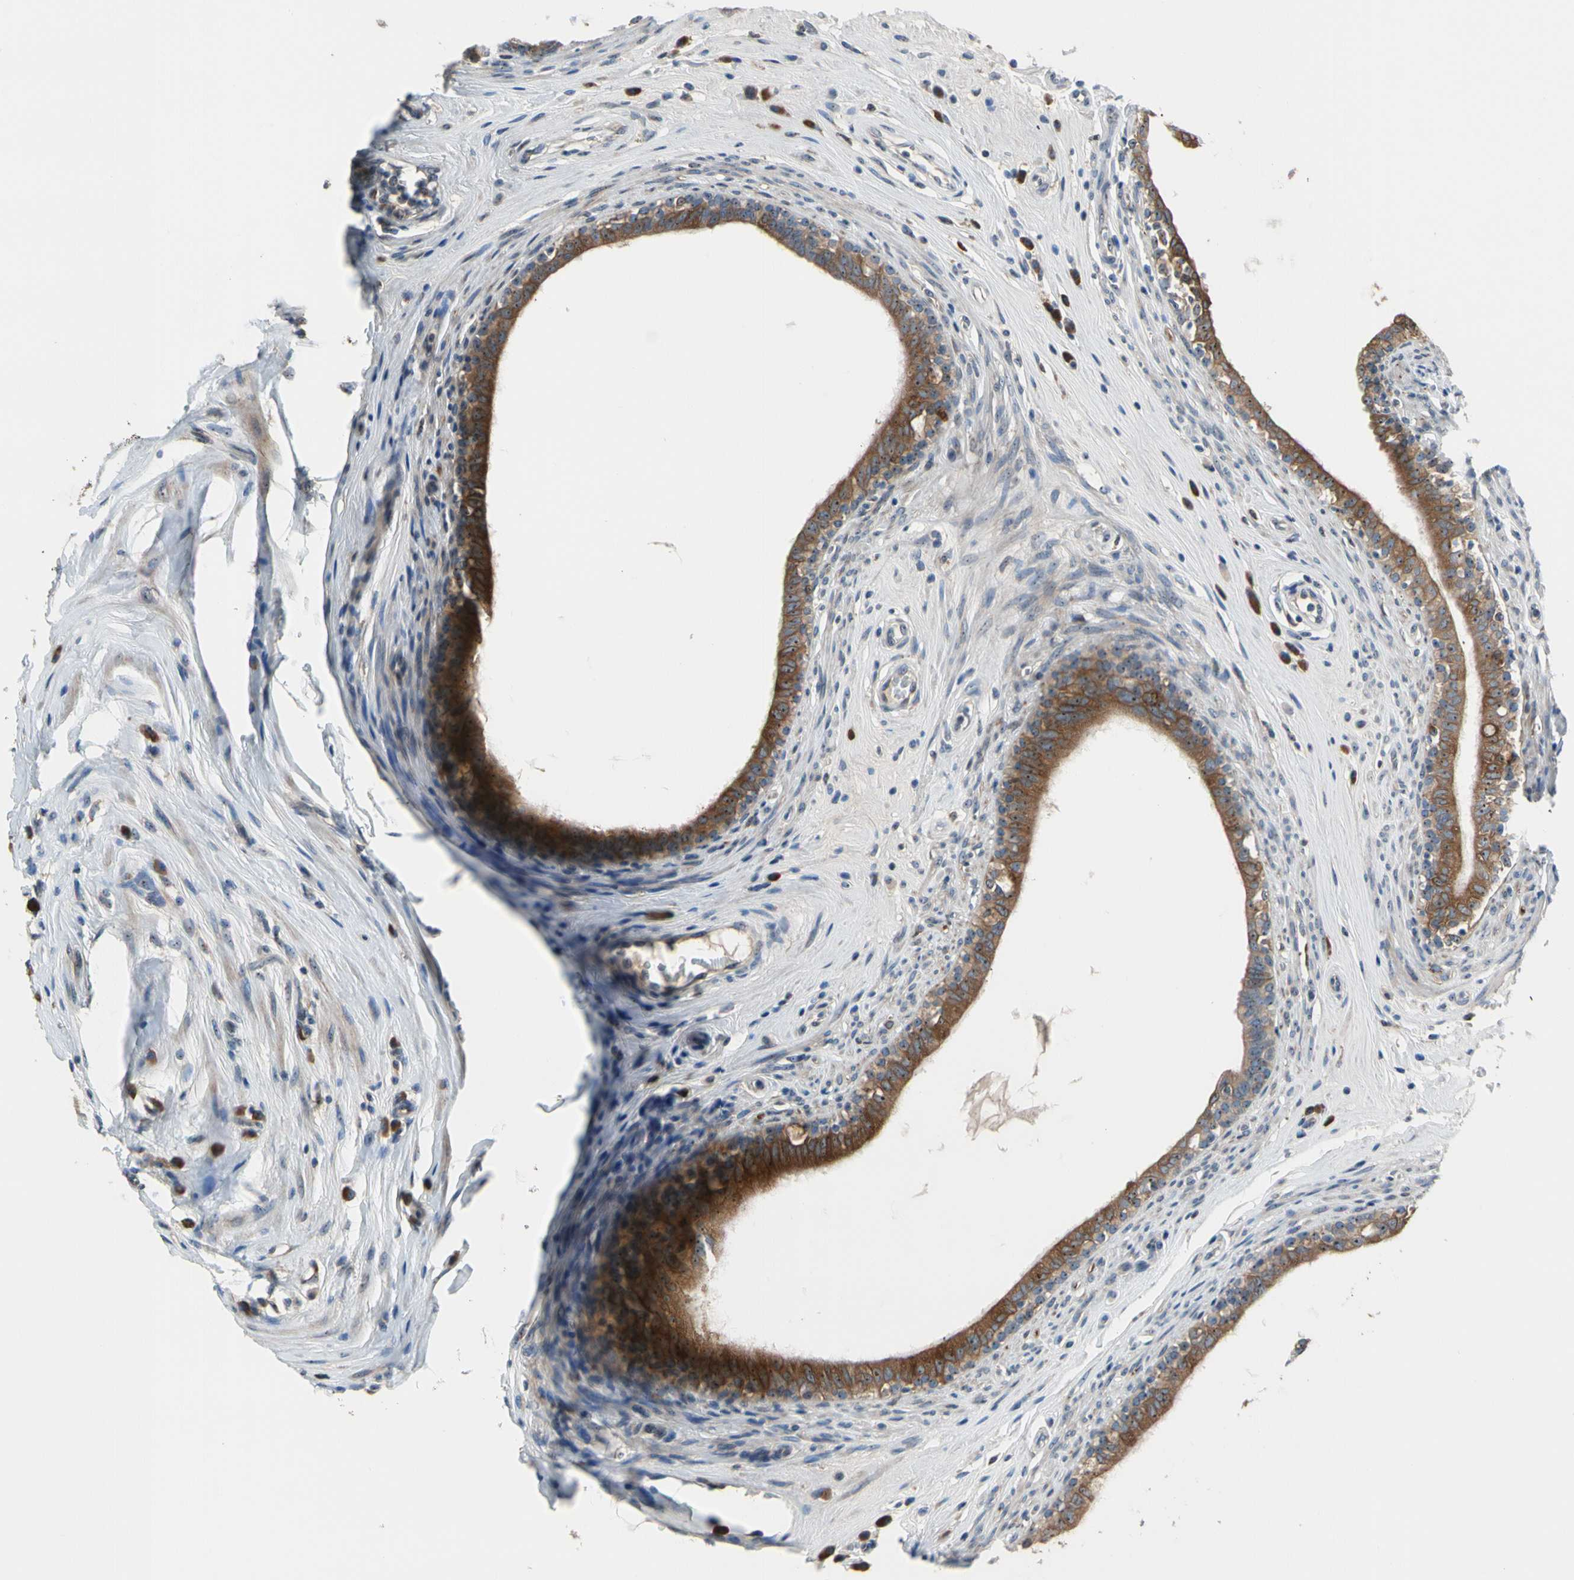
{"staining": {"intensity": "strong", "quantity": ">75%", "location": "cytoplasmic/membranous"}, "tissue": "epididymis", "cell_type": "Glandular cells", "image_type": "normal", "snomed": [{"axis": "morphology", "description": "Normal tissue, NOS"}, {"axis": "morphology", "description": "Inflammation, NOS"}, {"axis": "topography", "description": "Epididymis"}], "caption": "Immunohistochemical staining of benign human epididymis displays high levels of strong cytoplasmic/membranous expression in approximately >75% of glandular cells.", "gene": "TMED7", "patient": {"sex": "male", "age": 84}}